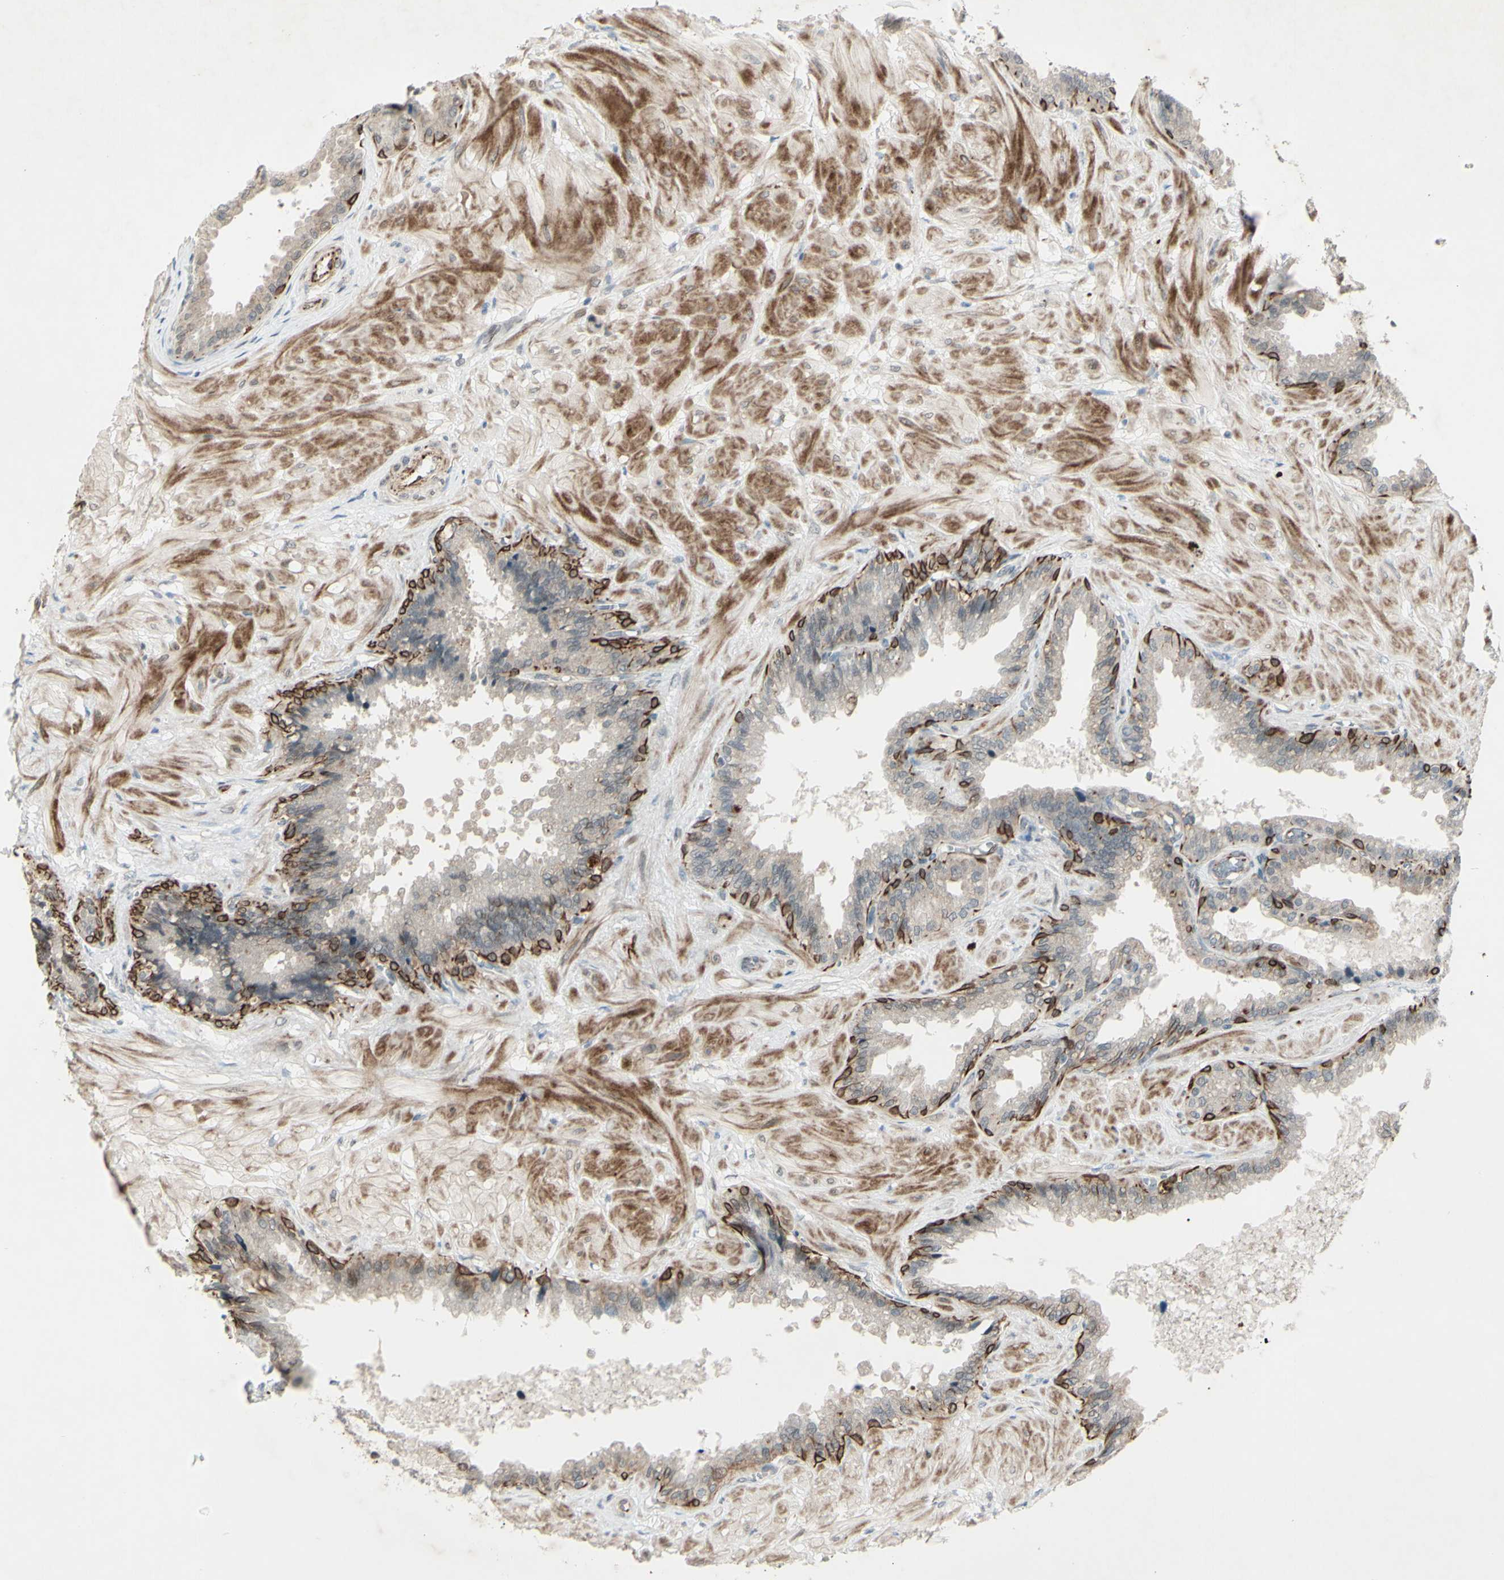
{"staining": {"intensity": "strong", "quantity": "<25%", "location": "cytoplasmic/membranous"}, "tissue": "seminal vesicle", "cell_type": "Glandular cells", "image_type": "normal", "snomed": [{"axis": "morphology", "description": "Normal tissue, NOS"}, {"axis": "topography", "description": "Seminal veicle"}], "caption": "Brown immunohistochemical staining in normal human seminal vesicle reveals strong cytoplasmic/membranous positivity in about <25% of glandular cells.", "gene": "FGFR2", "patient": {"sex": "male", "age": 46}}